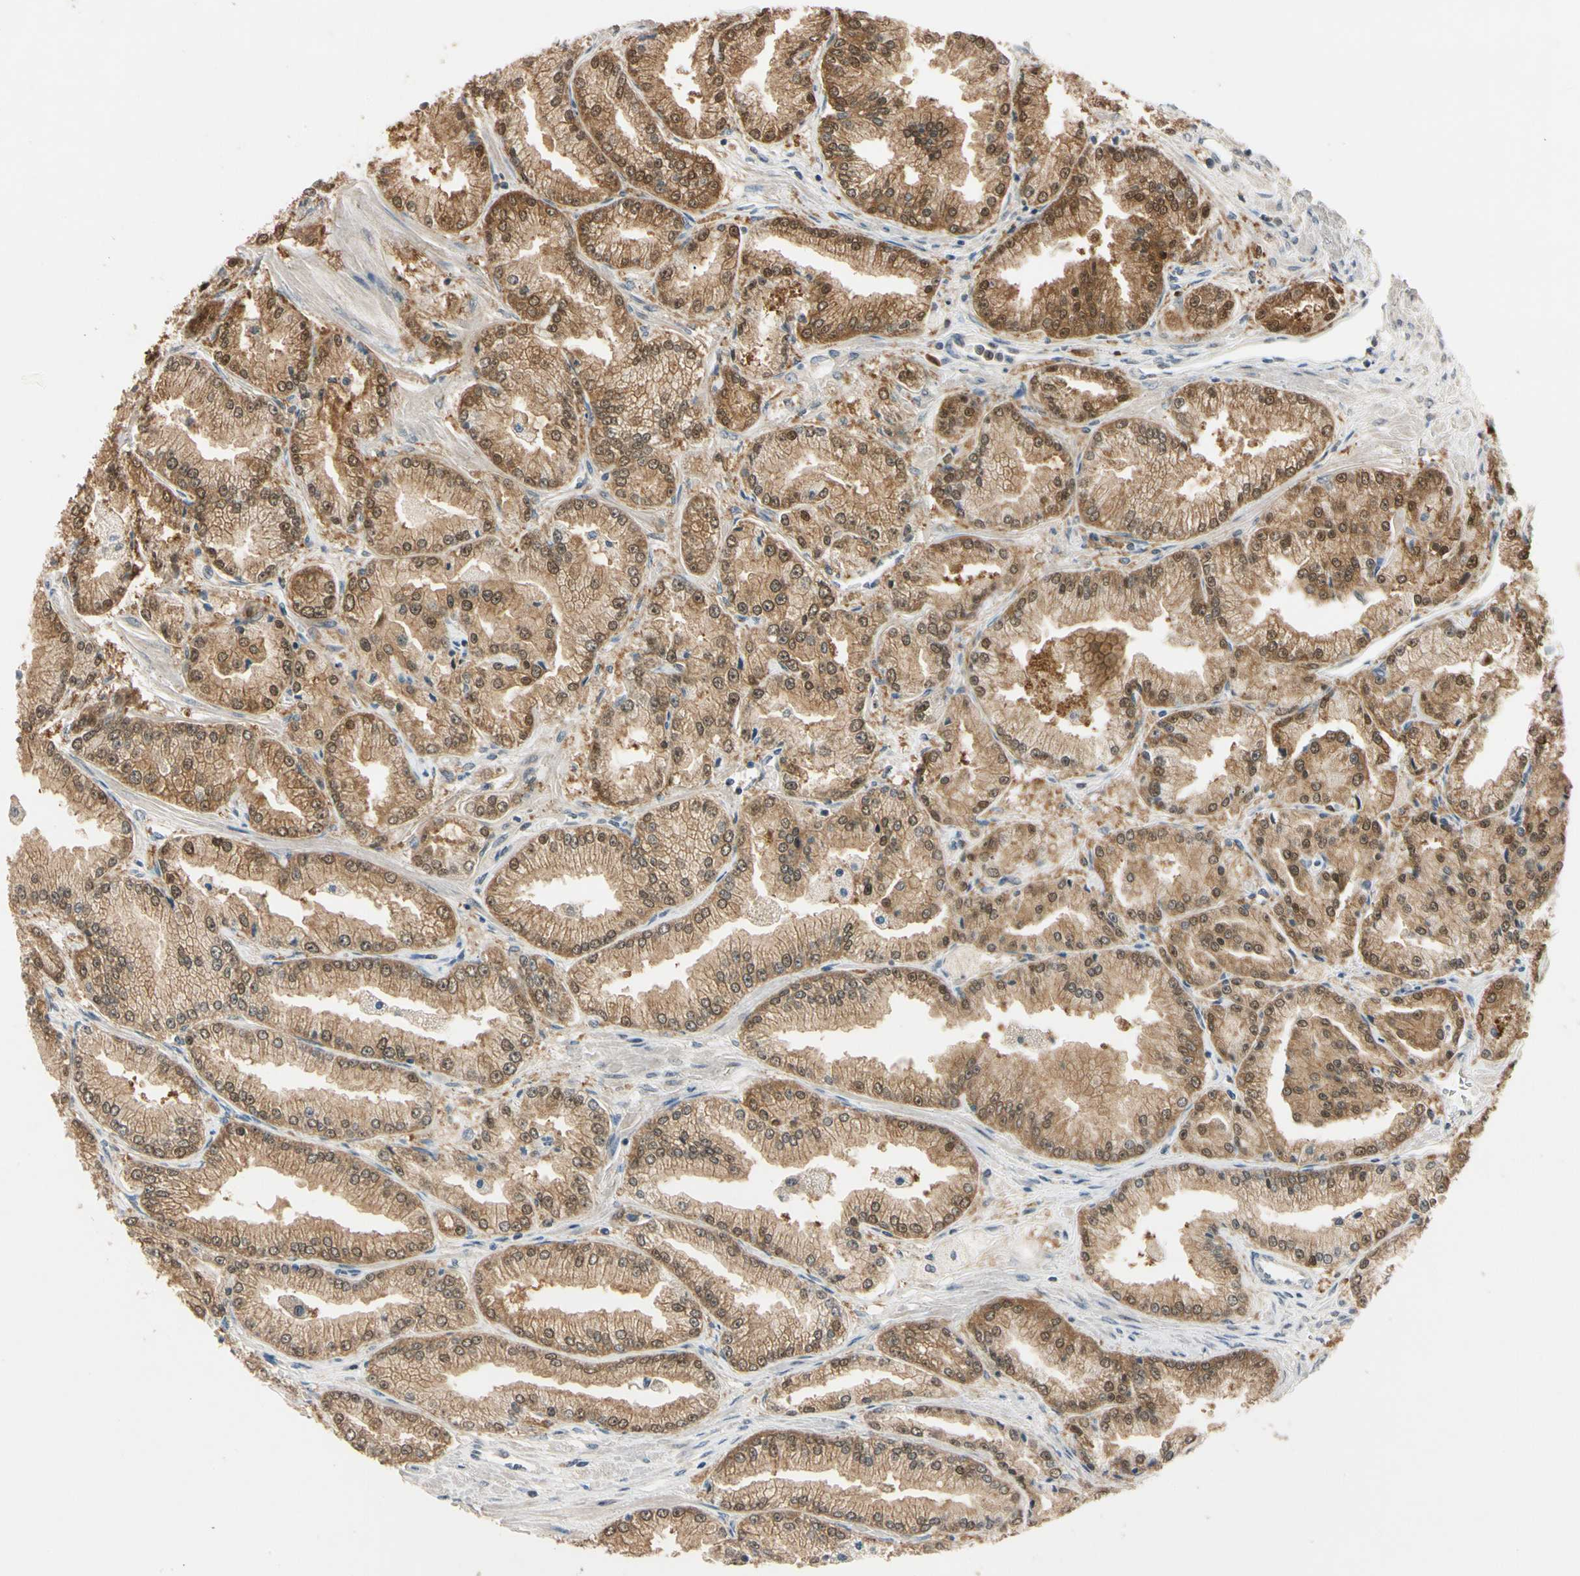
{"staining": {"intensity": "strong", "quantity": ">75%", "location": "cytoplasmic/membranous,nuclear"}, "tissue": "prostate cancer", "cell_type": "Tumor cells", "image_type": "cancer", "snomed": [{"axis": "morphology", "description": "Adenocarcinoma, High grade"}, {"axis": "topography", "description": "Prostate"}], "caption": "High-magnification brightfield microscopy of prostate adenocarcinoma (high-grade) stained with DAB (brown) and counterstained with hematoxylin (blue). tumor cells exhibit strong cytoplasmic/membranous and nuclear staining is seen in about>75% of cells.", "gene": "RIOX2", "patient": {"sex": "male", "age": 61}}